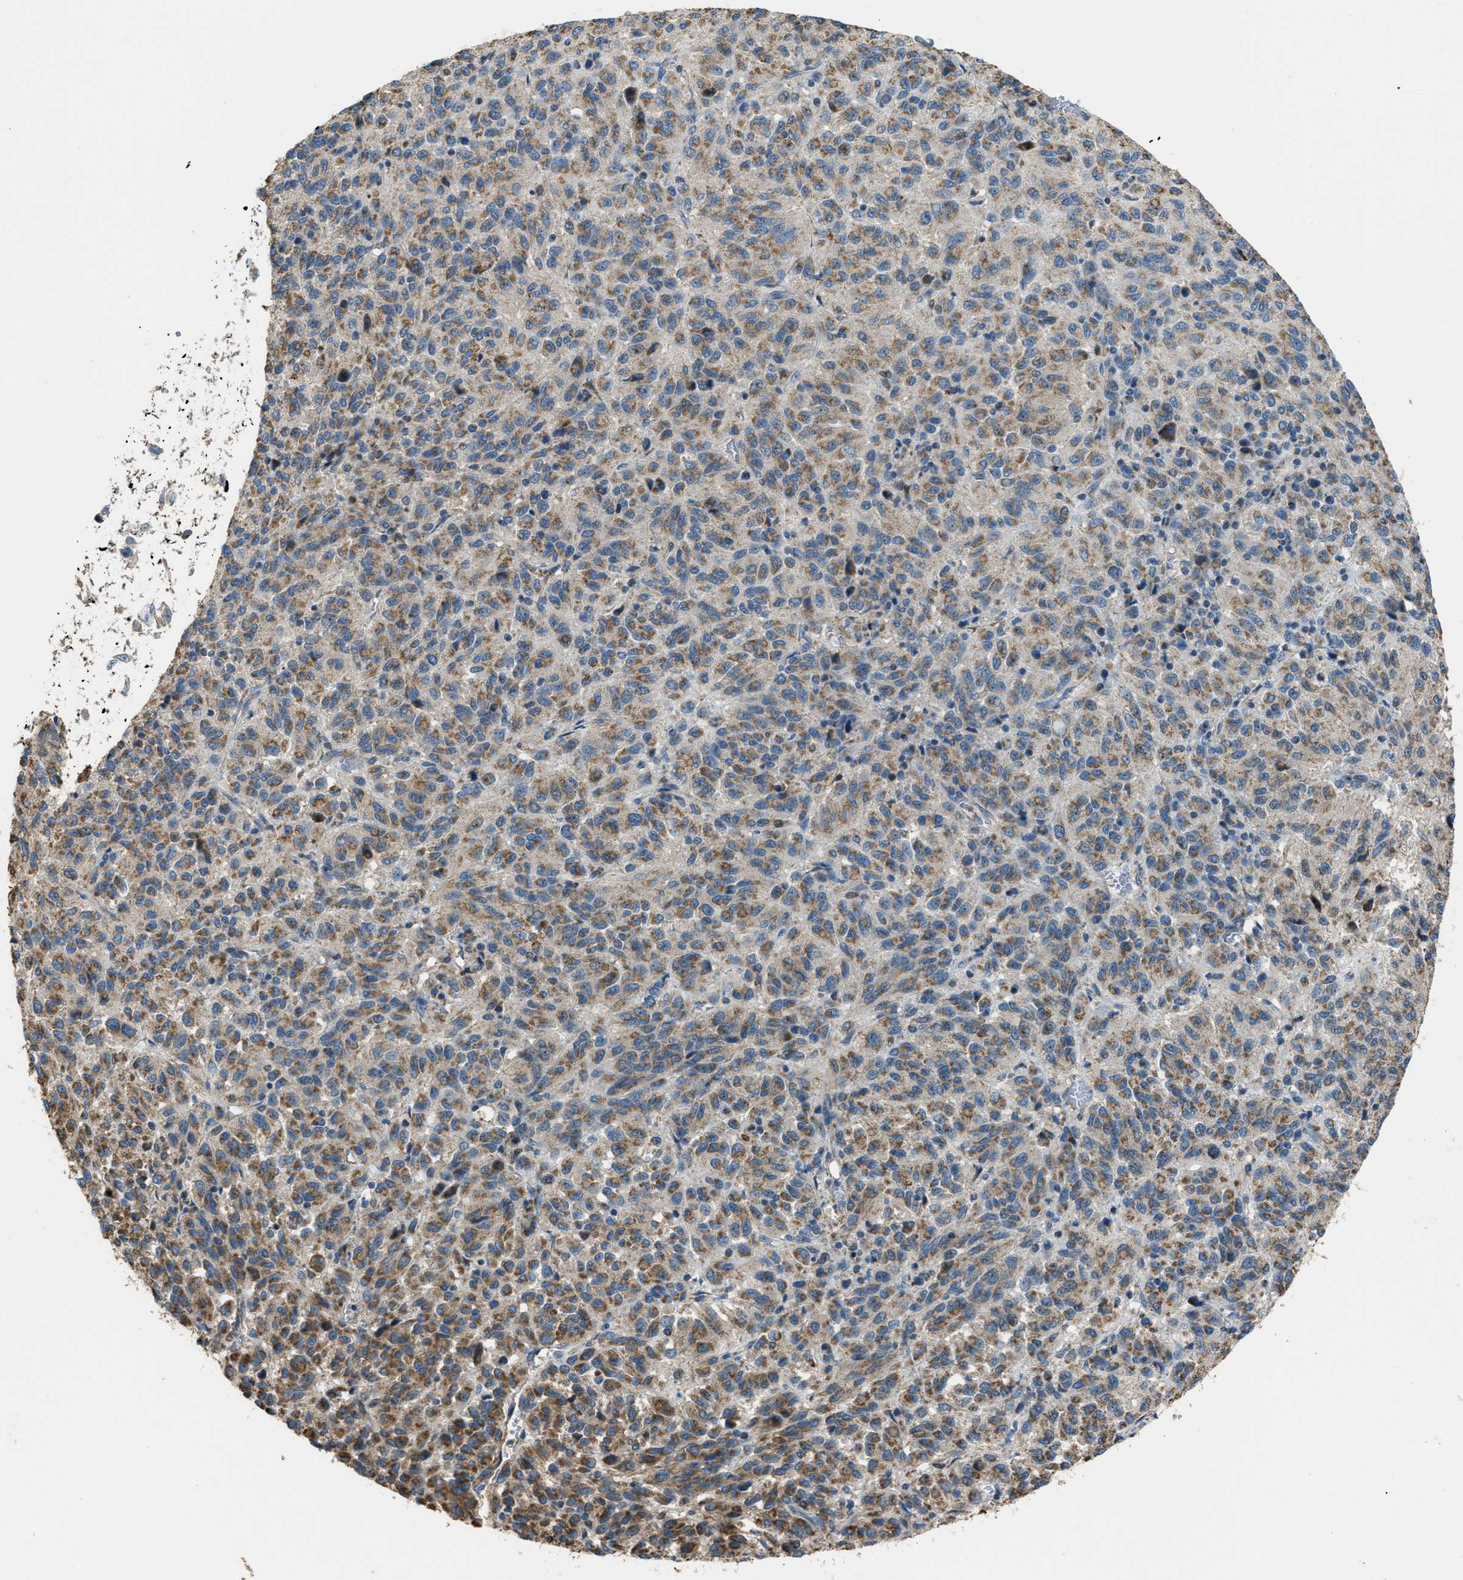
{"staining": {"intensity": "moderate", "quantity": ">75%", "location": "cytoplasmic/membranous"}, "tissue": "melanoma", "cell_type": "Tumor cells", "image_type": "cancer", "snomed": [{"axis": "morphology", "description": "Malignant melanoma, Metastatic site"}, {"axis": "topography", "description": "Lung"}], "caption": "Protein expression analysis of human melanoma reveals moderate cytoplasmic/membranous expression in approximately >75% of tumor cells. Immunohistochemistry stains the protein of interest in brown and the nuclei are stained blue.", "gene": "SLC25A11", "patient": {"sex": "male", "age": 64}}